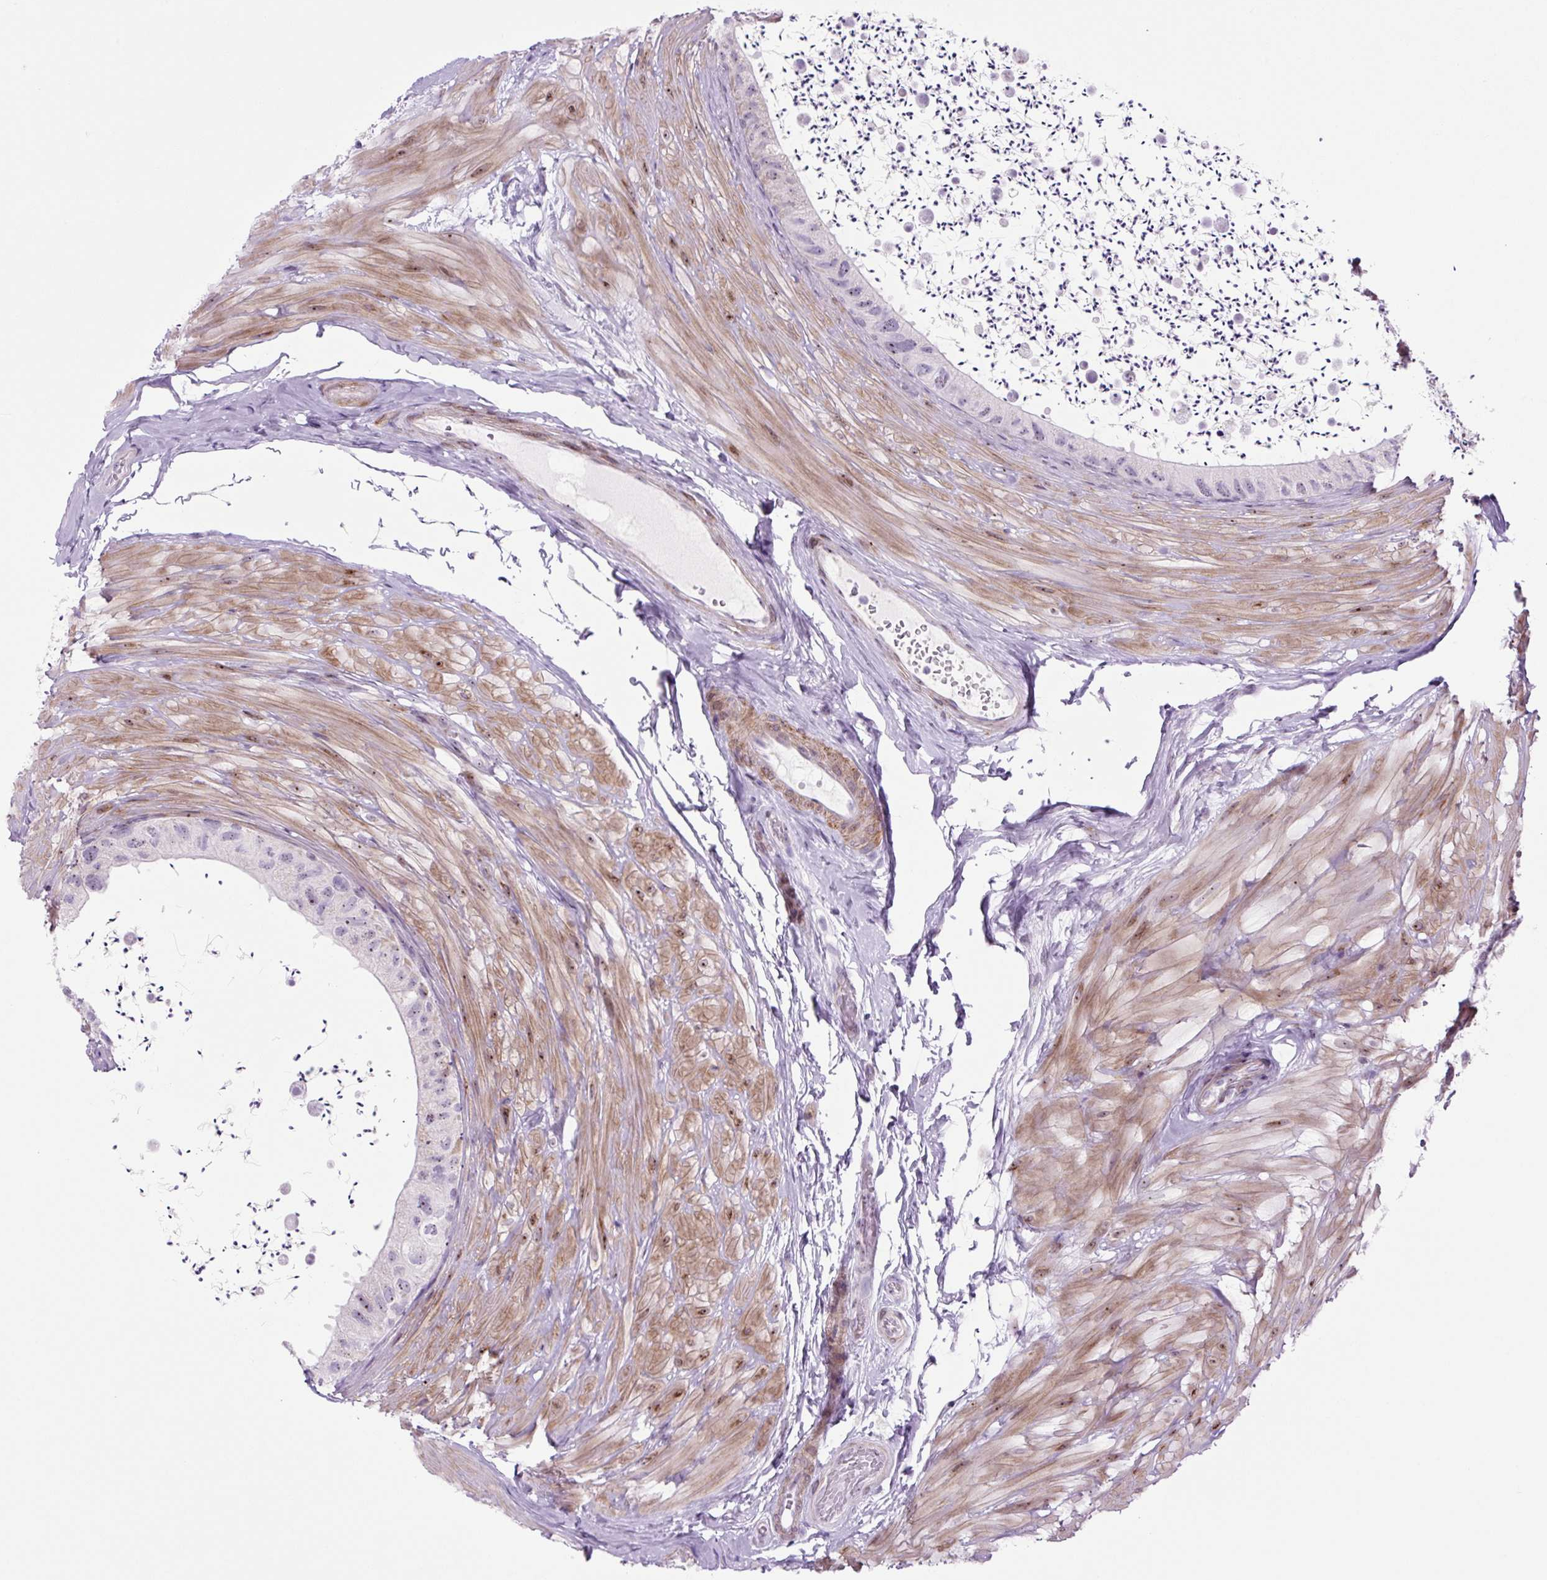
{"staining": {"intensity": "moderate", "quantity": "<25%", "location": "nuclear"}, "tissue": "epididymis", "cell_type": "Glandular cells", "image_type": "normal", "snomed": [{"axis": "morphology", "description": "Normal tissue, NOS"}, {"axis": "topography", "description": "Epididymis"}, {"axis": "topography", "description": "Peripheral nerve tissue"}], "caption": "This is an image of immunohistochemistry (IHC) staining of benign epididymis, which shows moderate staining in the nuclear of glandular cells.", "gene": "RRS1", "patient": {"sex": "male", "age": 32}}